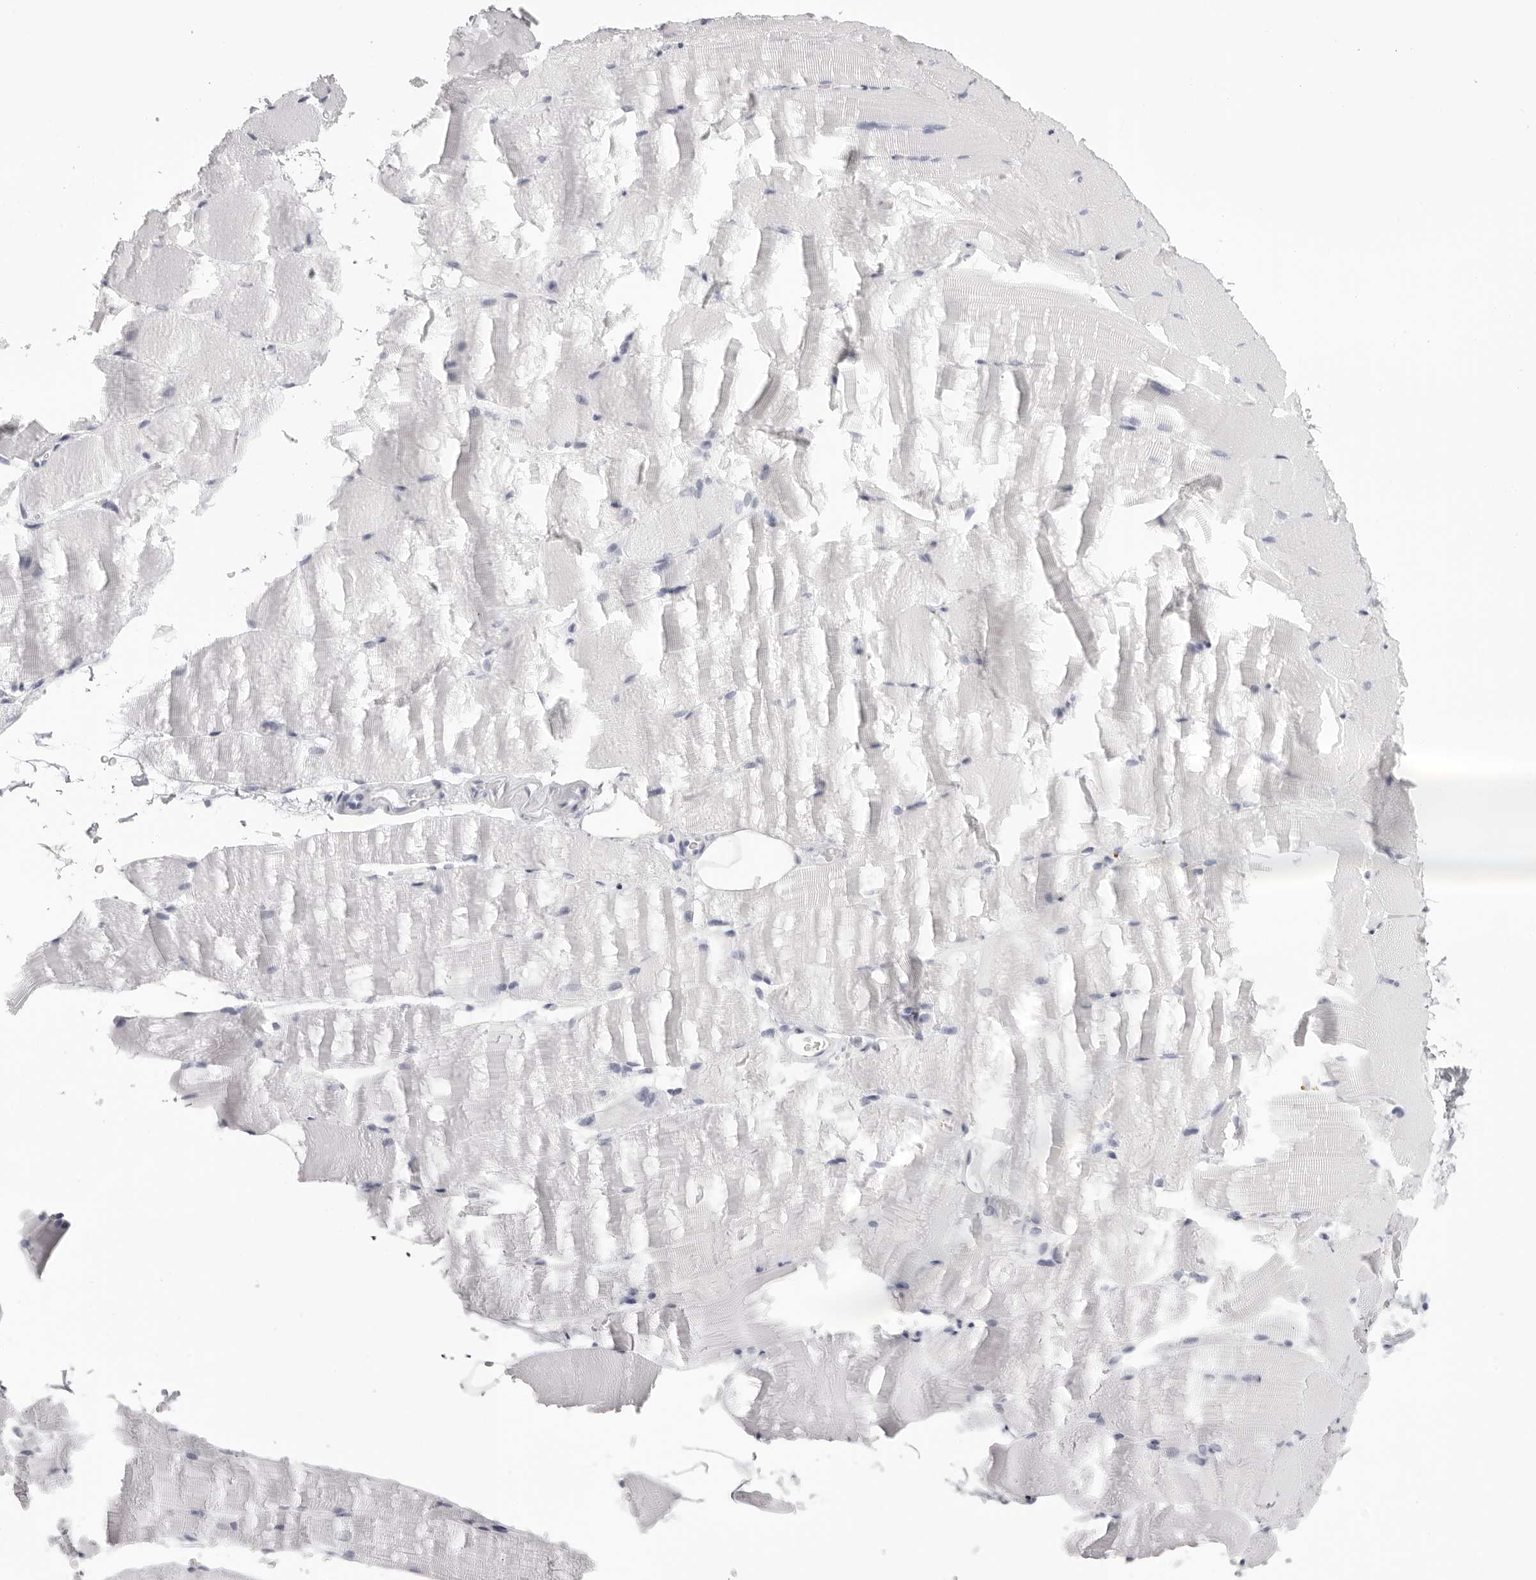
{"staining": {"intensity": "negative", "quantity": "none", "location": "none"}, "tissue": "skeletal muscle", "cell_type": "Myocytes", "image_type": "normal", "snomed": [{"axis": "morphology", "description": "Normal tissue, NOS"}, {"axis": "topography", "description": "Skeletal muscle"}, {"axis": "topography", "description": "Parathyroid gland"}], "caption": "Myocytes are negative for brown protein staining in benign skeletal muscle. (DAB immunohistochemistry (IHC), high magnification).", "gene": "RHO", "patient": {"sex": "female", "age": 37}}